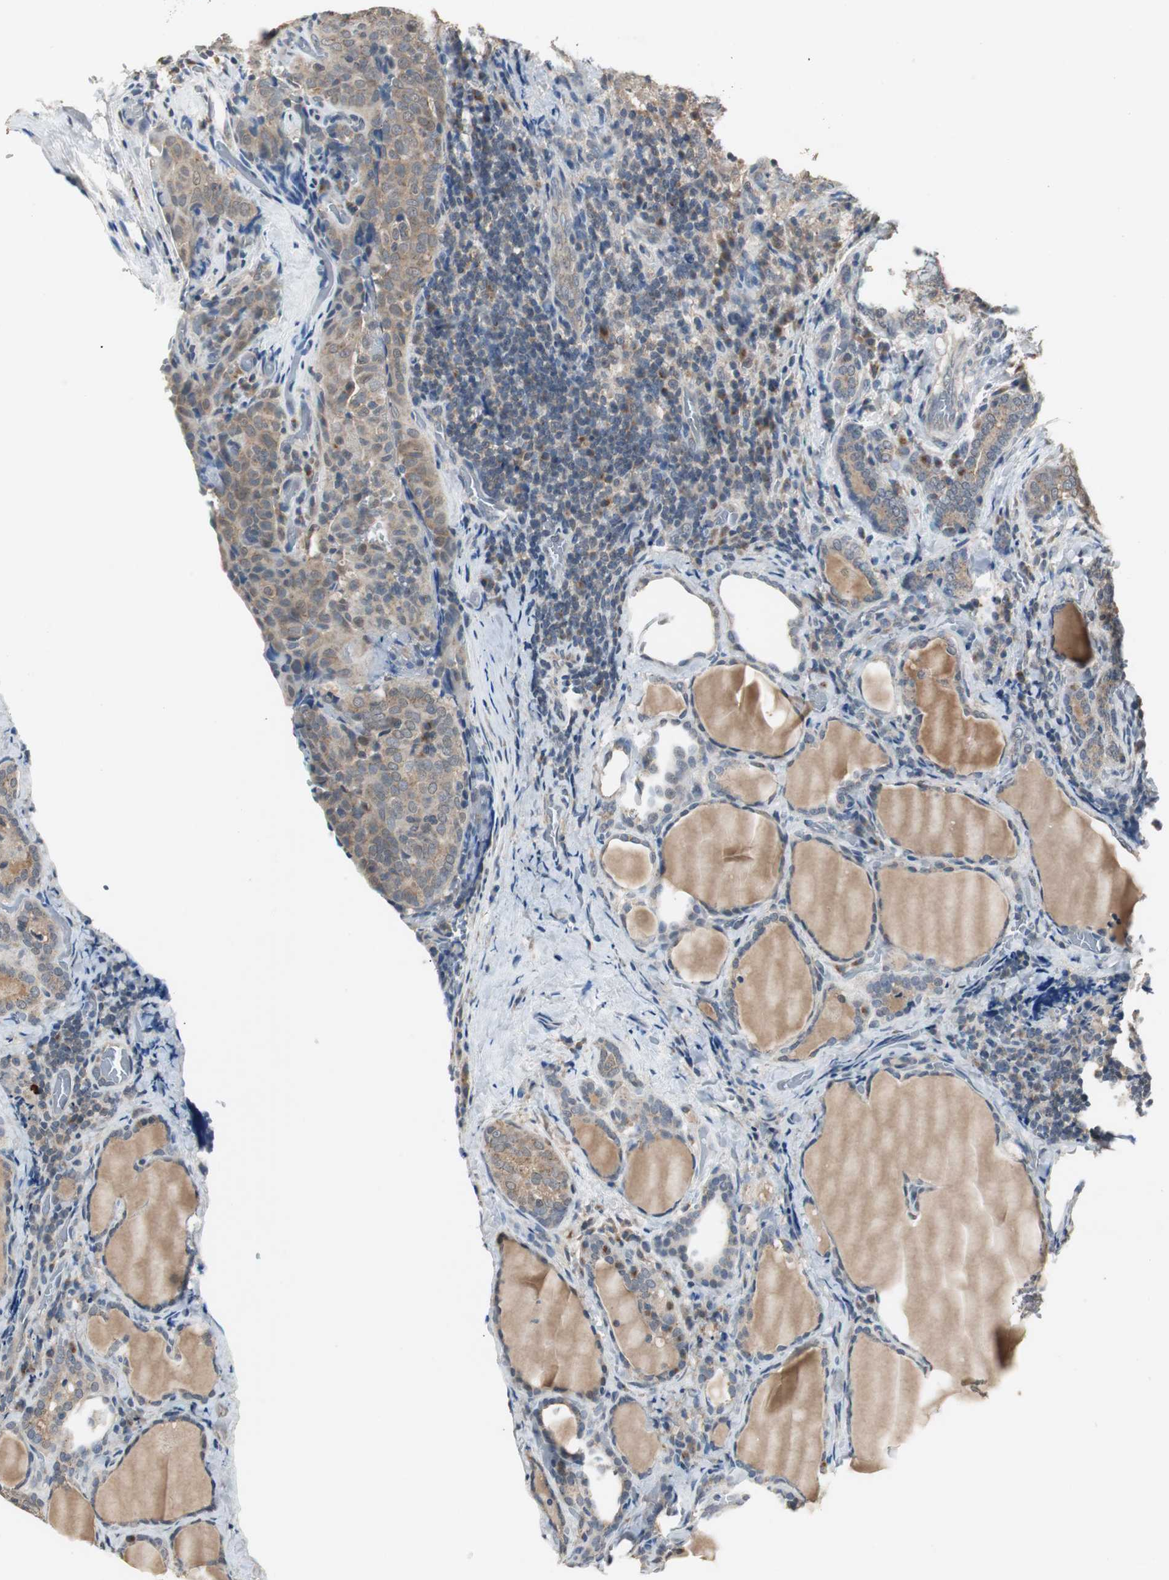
{"staining": {"intensity": "weak", "quantity": "25%-75%", "location": "cytoplasmic/membranous"}, "tissue": "thyroid cancer", "cell_type": "Tumor cells", "image_type": "cancer", "snomed": [{"axis": "morphology", "description": "Papillary adenocarcinoma, NOS"}, {"axis": "topography", "description": "Thyroid gland"}], "caption": "Papillary adenocarcinoma (thyroid) stained with DAB immunohistochemistry reveals low levels of weak cytoplasmic/membranous positivity in approximately 25%-75% of tumor cells.", "gene": "PTPRN2", "patient": {"sex": "female", "age": 30}}